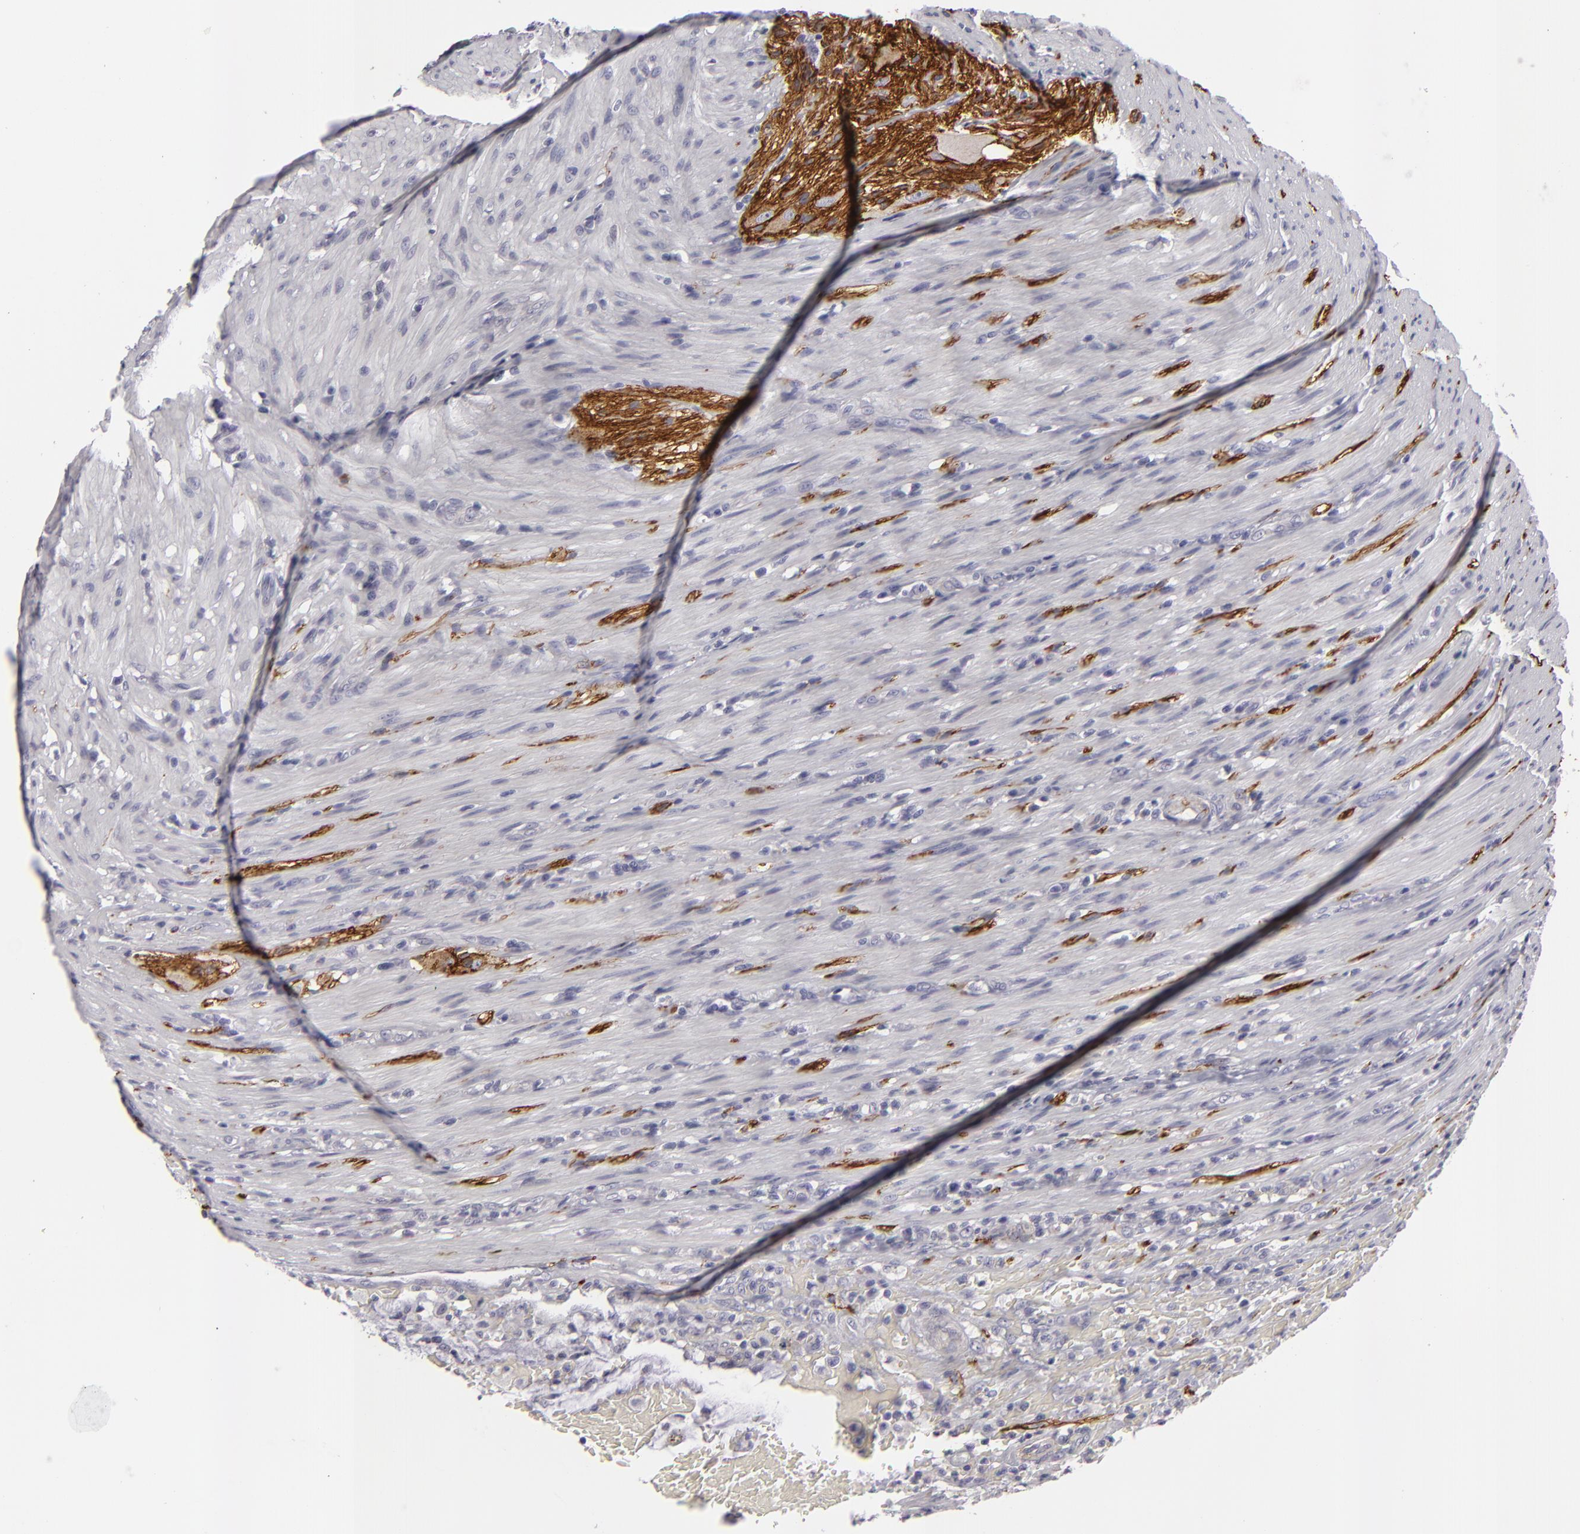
{"staining": {"intensity": "moderate", "quantity": ">75%", "location": "cytoplasmic/membranous"}, "tissue": "colorectal cancer", "cell_type": "Tumor cells", "image_type": "cancer", "snomed": [{"axis": "morphology", "description": "Adenocarcinoma, NOS"}, {"axis": "topography", "description": "Colon"}], "caption": "Immunohistochemistry histopathology image of adenocarcinoma (colorectal) stained for a protein (brown), which reveals medium levels of moderate cytoplasmic/membranous positivity in approximately >75% of tumor cells.", "gene": "ALCAM", "patient": {"sex": "male", "age": 54}}